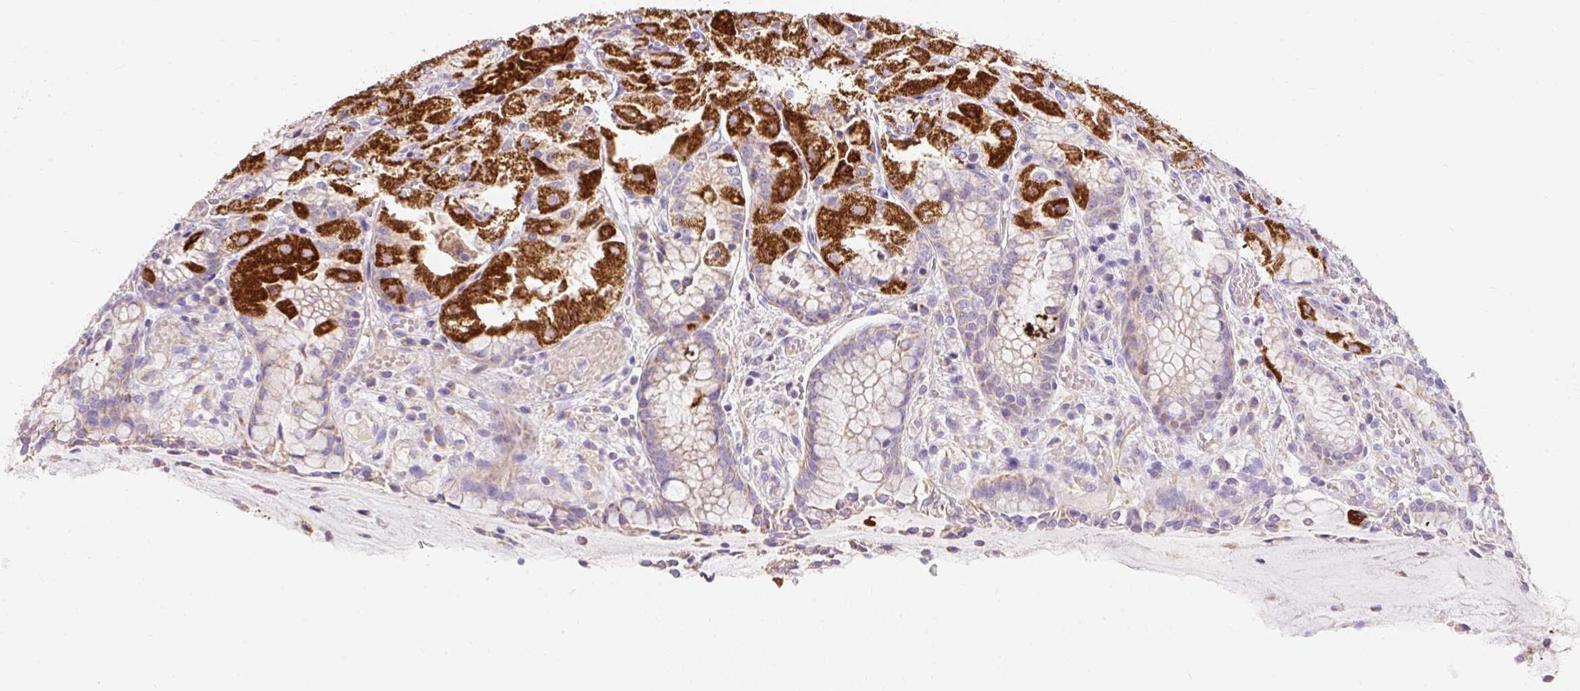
{"staining": {"intensity": "strong", "quantity": "<25%", "location": "cytoplasmic/membranous"}, "tissue": "stomach", "cell_type": "Glandular cells", "image_type": "normal", "snomed": [{"axis": "morphology", "description": "Normal tissue, NOS"}, {"axis": "topography", "description": "Stomach, upper"}], "caption": "This is an image of immunohistochemistry staining of normal stomach, which shows strong positivity in the cytoplasmic/membranous of glandular cells.", "gene": "PMAIP1", "patient": {"sex": "male", "age": 72}}